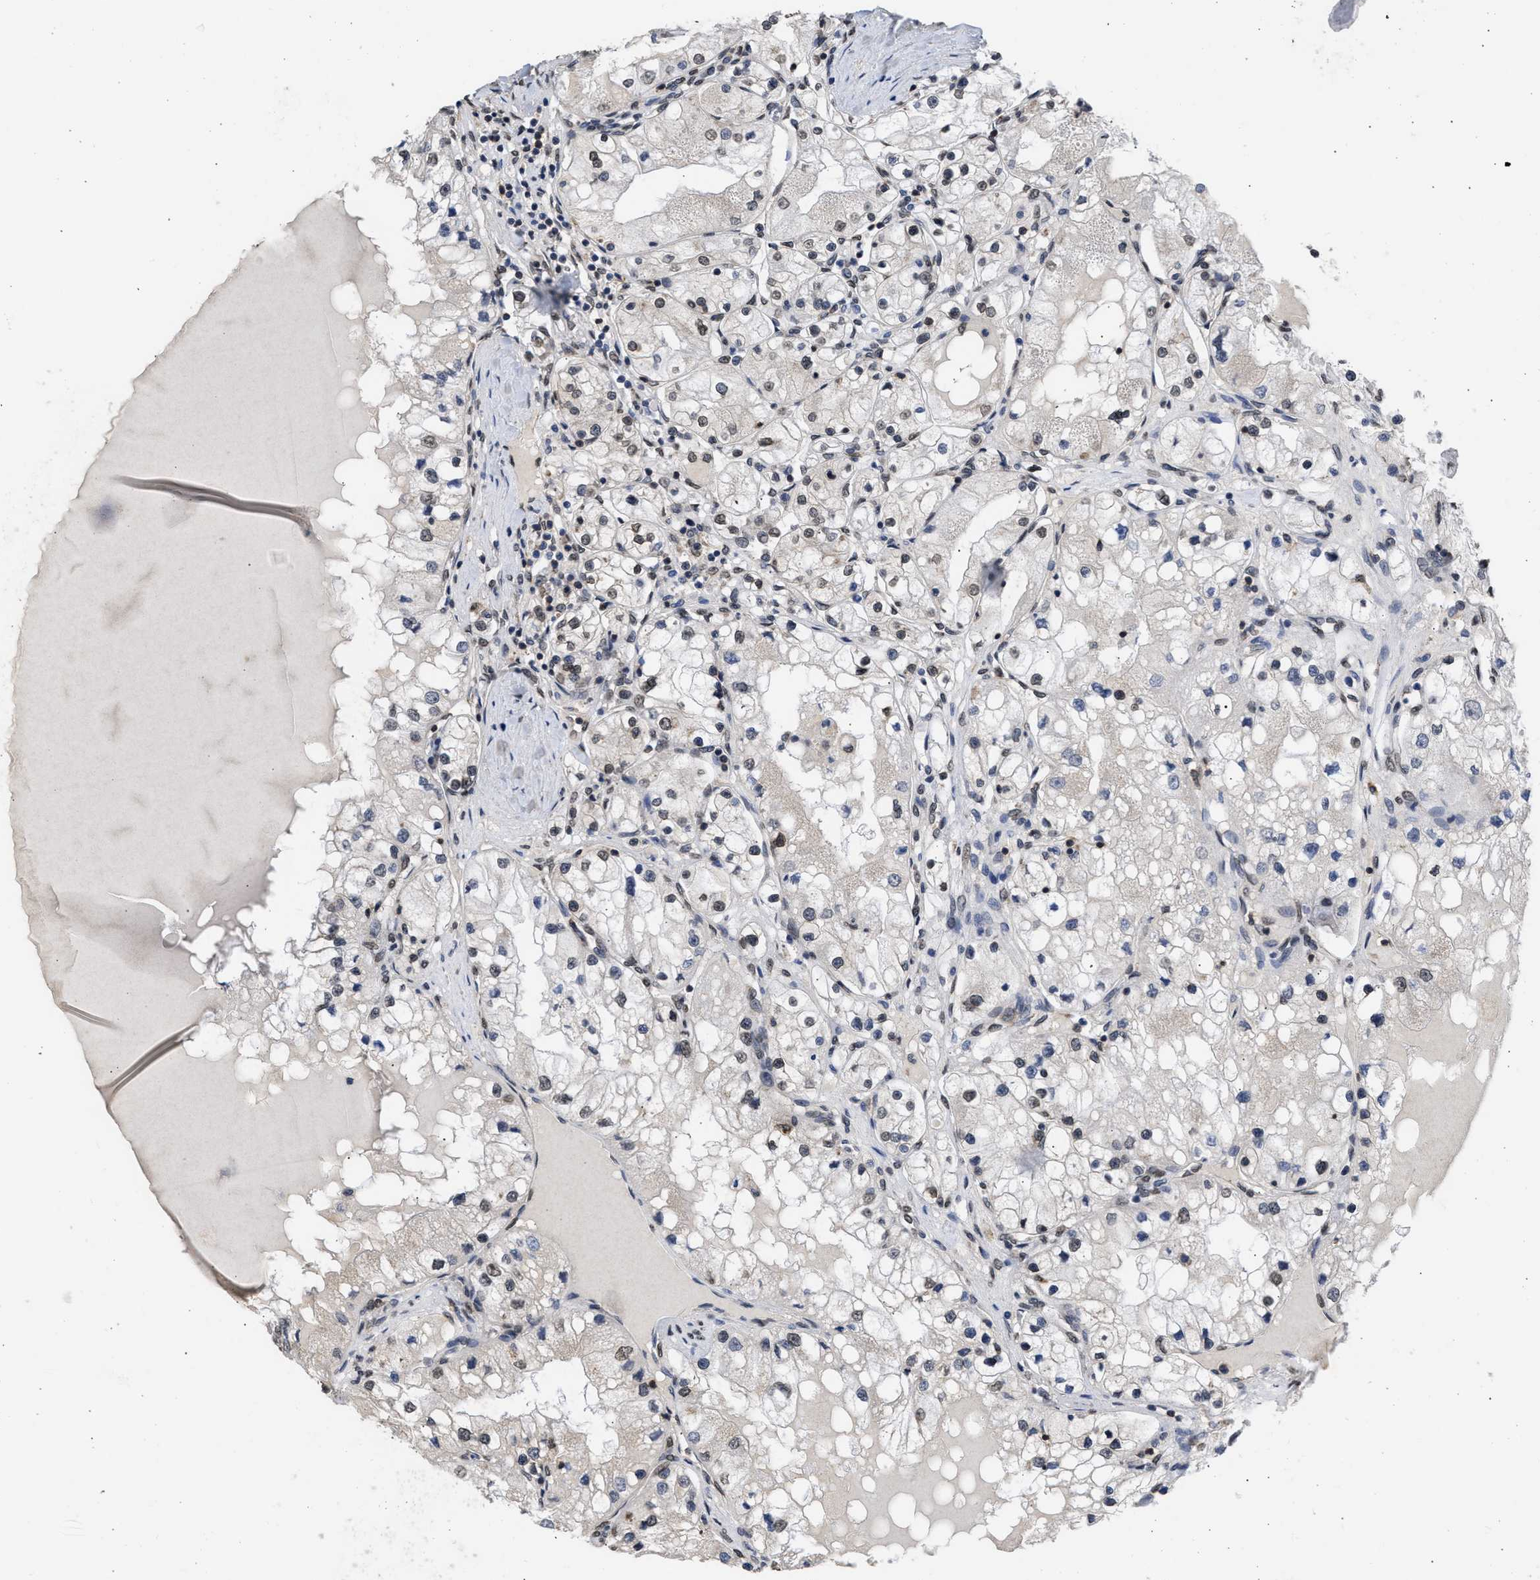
{"staining": {"intensity": "weak", "quantity": "<25%", "location": "nuclear"}, "tissue": "renal cancer", "cell_type": "Tumor cells", "image_type": "cancer", "snomed": [{"axis": "morphology", "description": "Adenocarcinoma, NOS"}, {"axis": "topography", "description": "Kidney"}], "caption": "This photomicrograph is of adenocarcinoma (renal) stained with immunohistochemistry (IHC) to label a protein in brown with the nuclei are counter-stained blue. There is no expression in tumor cells.", "gene": "NUP35", "patient": {"sex": "male", "age": 68}}